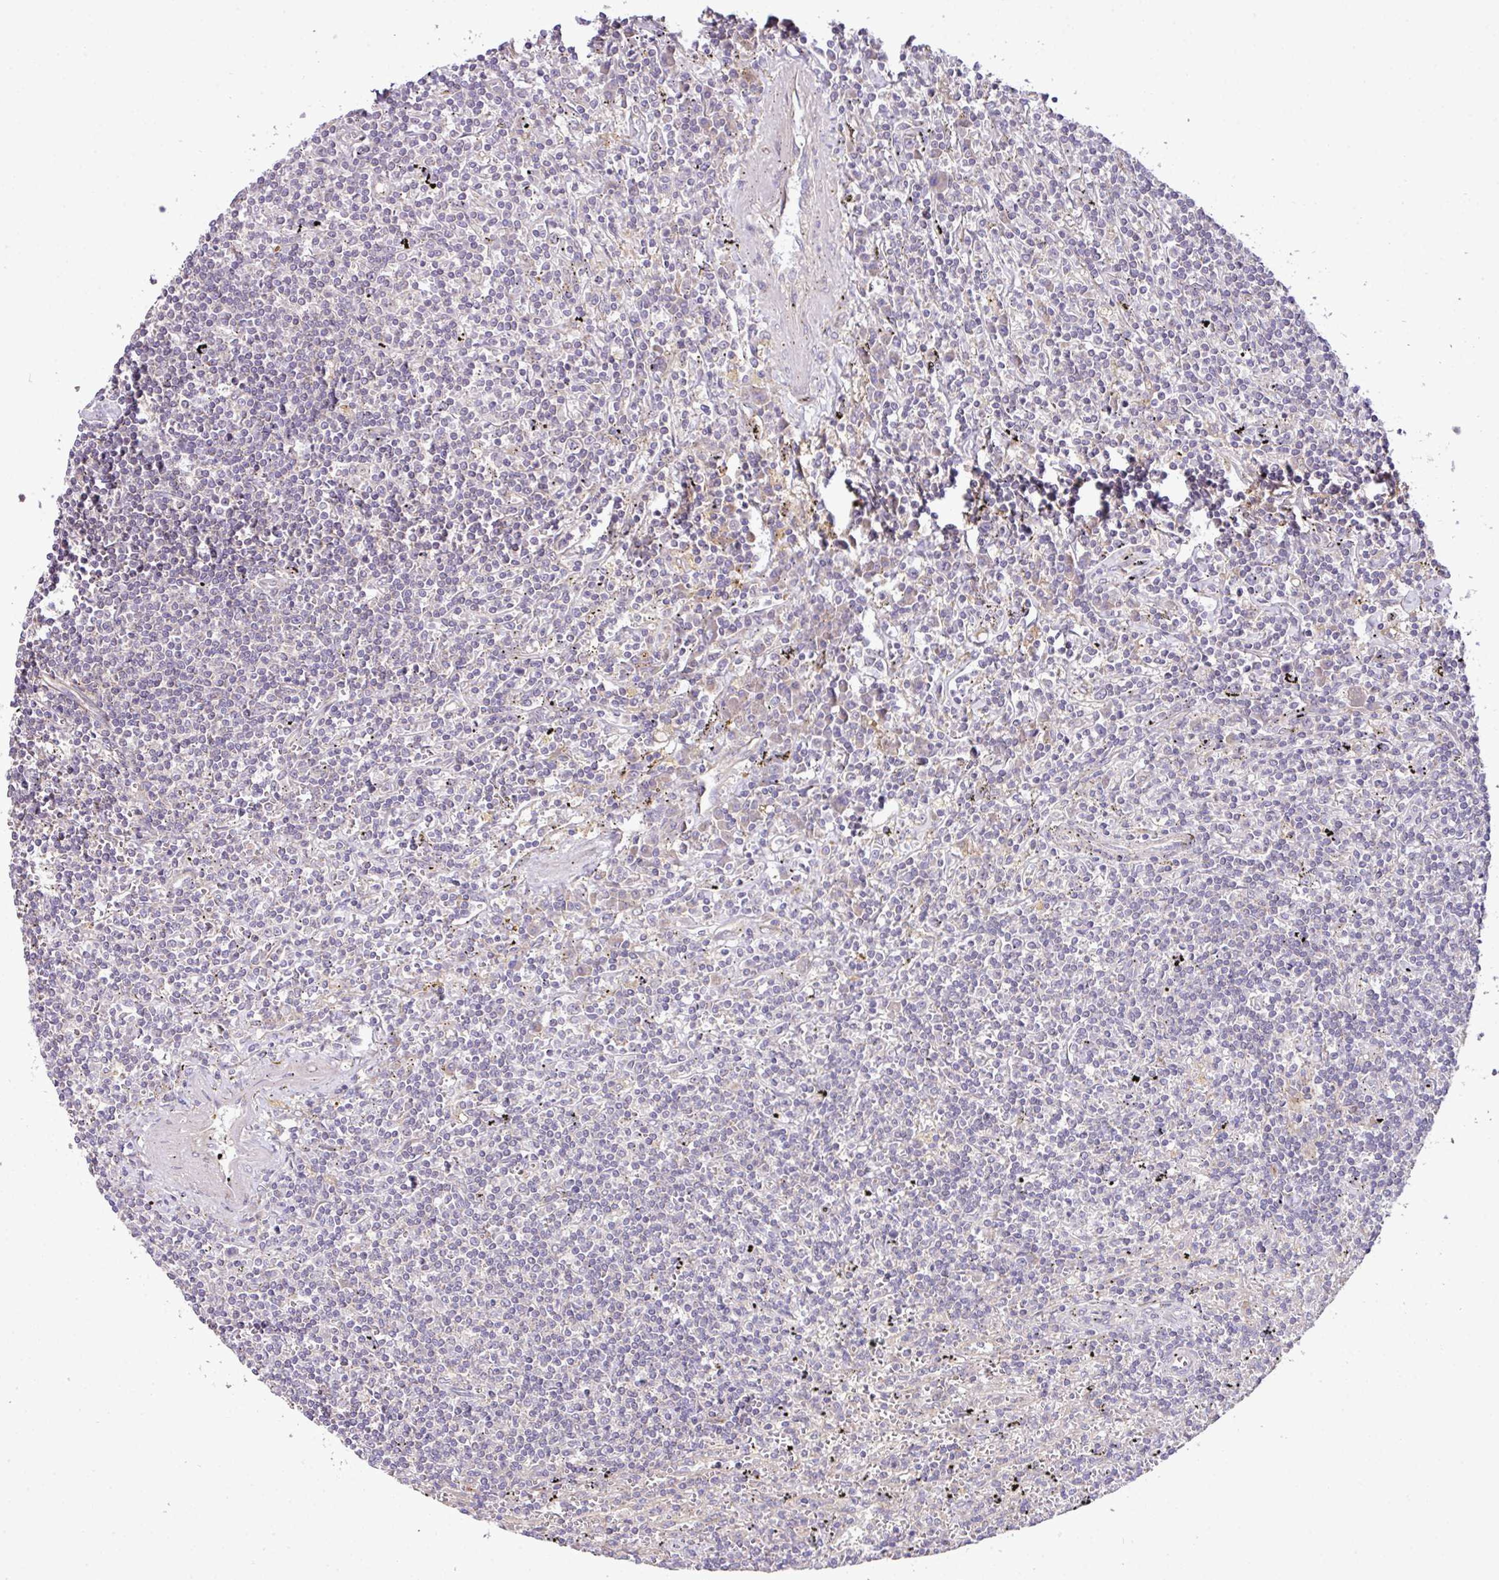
{"staining": {"intensity": "negative", "quantity": "none", "location": "none"}, "tissue": "lymphoma", "cell_type": "Tumor cells", "image_type": "cancer", "snomed": [{"axis": "morphology", "description": "Malignant lymphoma, non-Hodgkin's type, Low grade"}, {"axis": "topography", "description": "Spleen"}], "caption": "This image is of lymphoma stained with IHC to label a protein in brown with the nuclei are counter-stained blue. There is no positivity in tumor cells. The staining is performed using DAB brown chromogen with nuclei counter-stained in using hematoxylin.", "gene": "XIAP", "patient": {"sex": "male", "age": 76}}